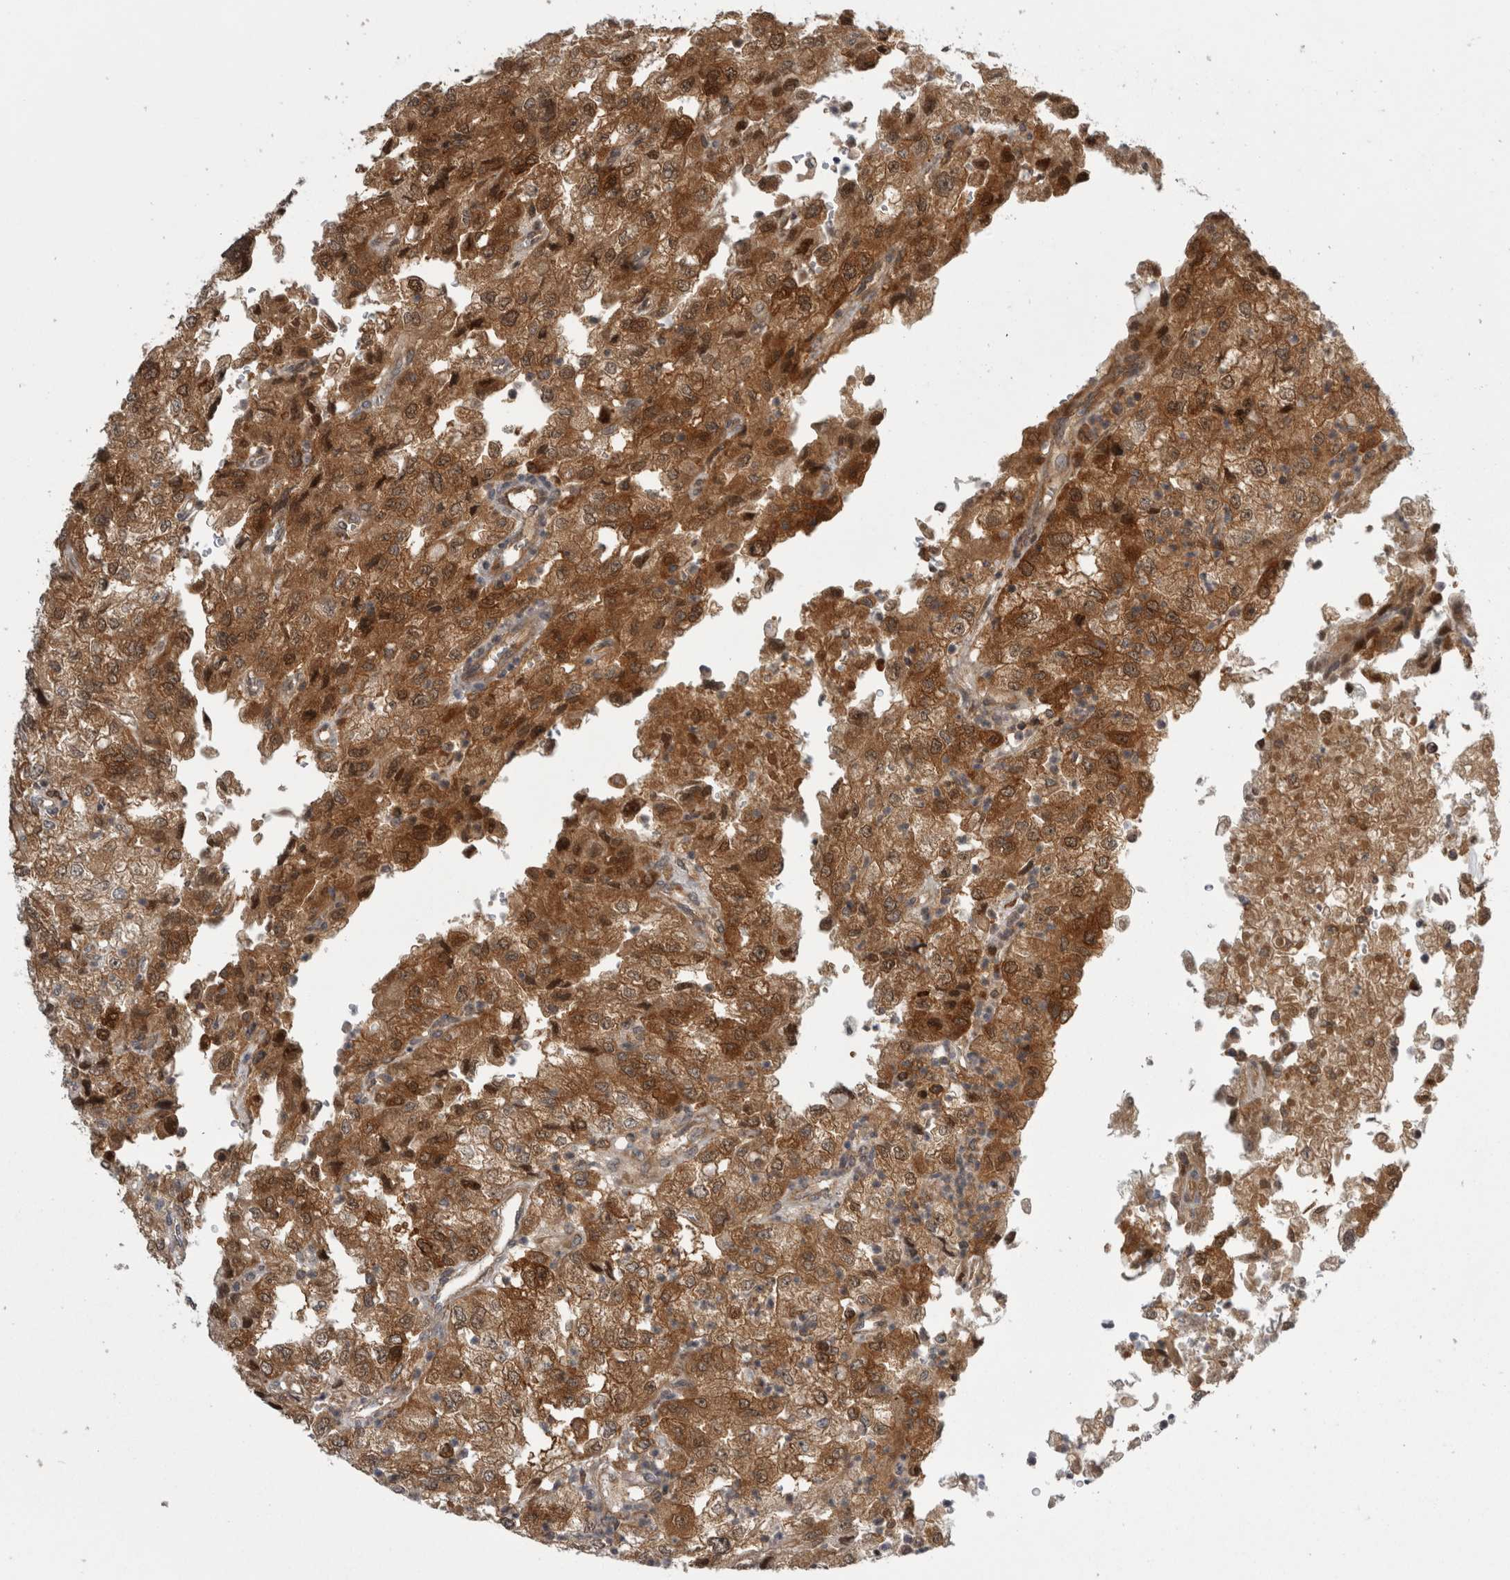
{"staining": {"intensity": "moderate", "quantity": ">75%", "location": "cytoplasmic/membranous,nuclear"}, "tissue": "renal cancer", "cell_type": "Tumor cells", "image_type": "cancer", "snomed": [{"axis": "morphology", "description": "Adenocarcinoma, NOS"}, {"axis": "topography", "description": "Kidney"}], "caption": "The histopathology image reveals immunohistochemical staining of renal cancer (adenocarcinoma). There is moderate cytoplasmic/membranous and nuclear staining is present in about >75% of tumor cells. The protein of interest is shown in brown color, while the nuclei are stained blue.", "gene": "CACYBP", "patient": {"sex": "female", "age": 54}}